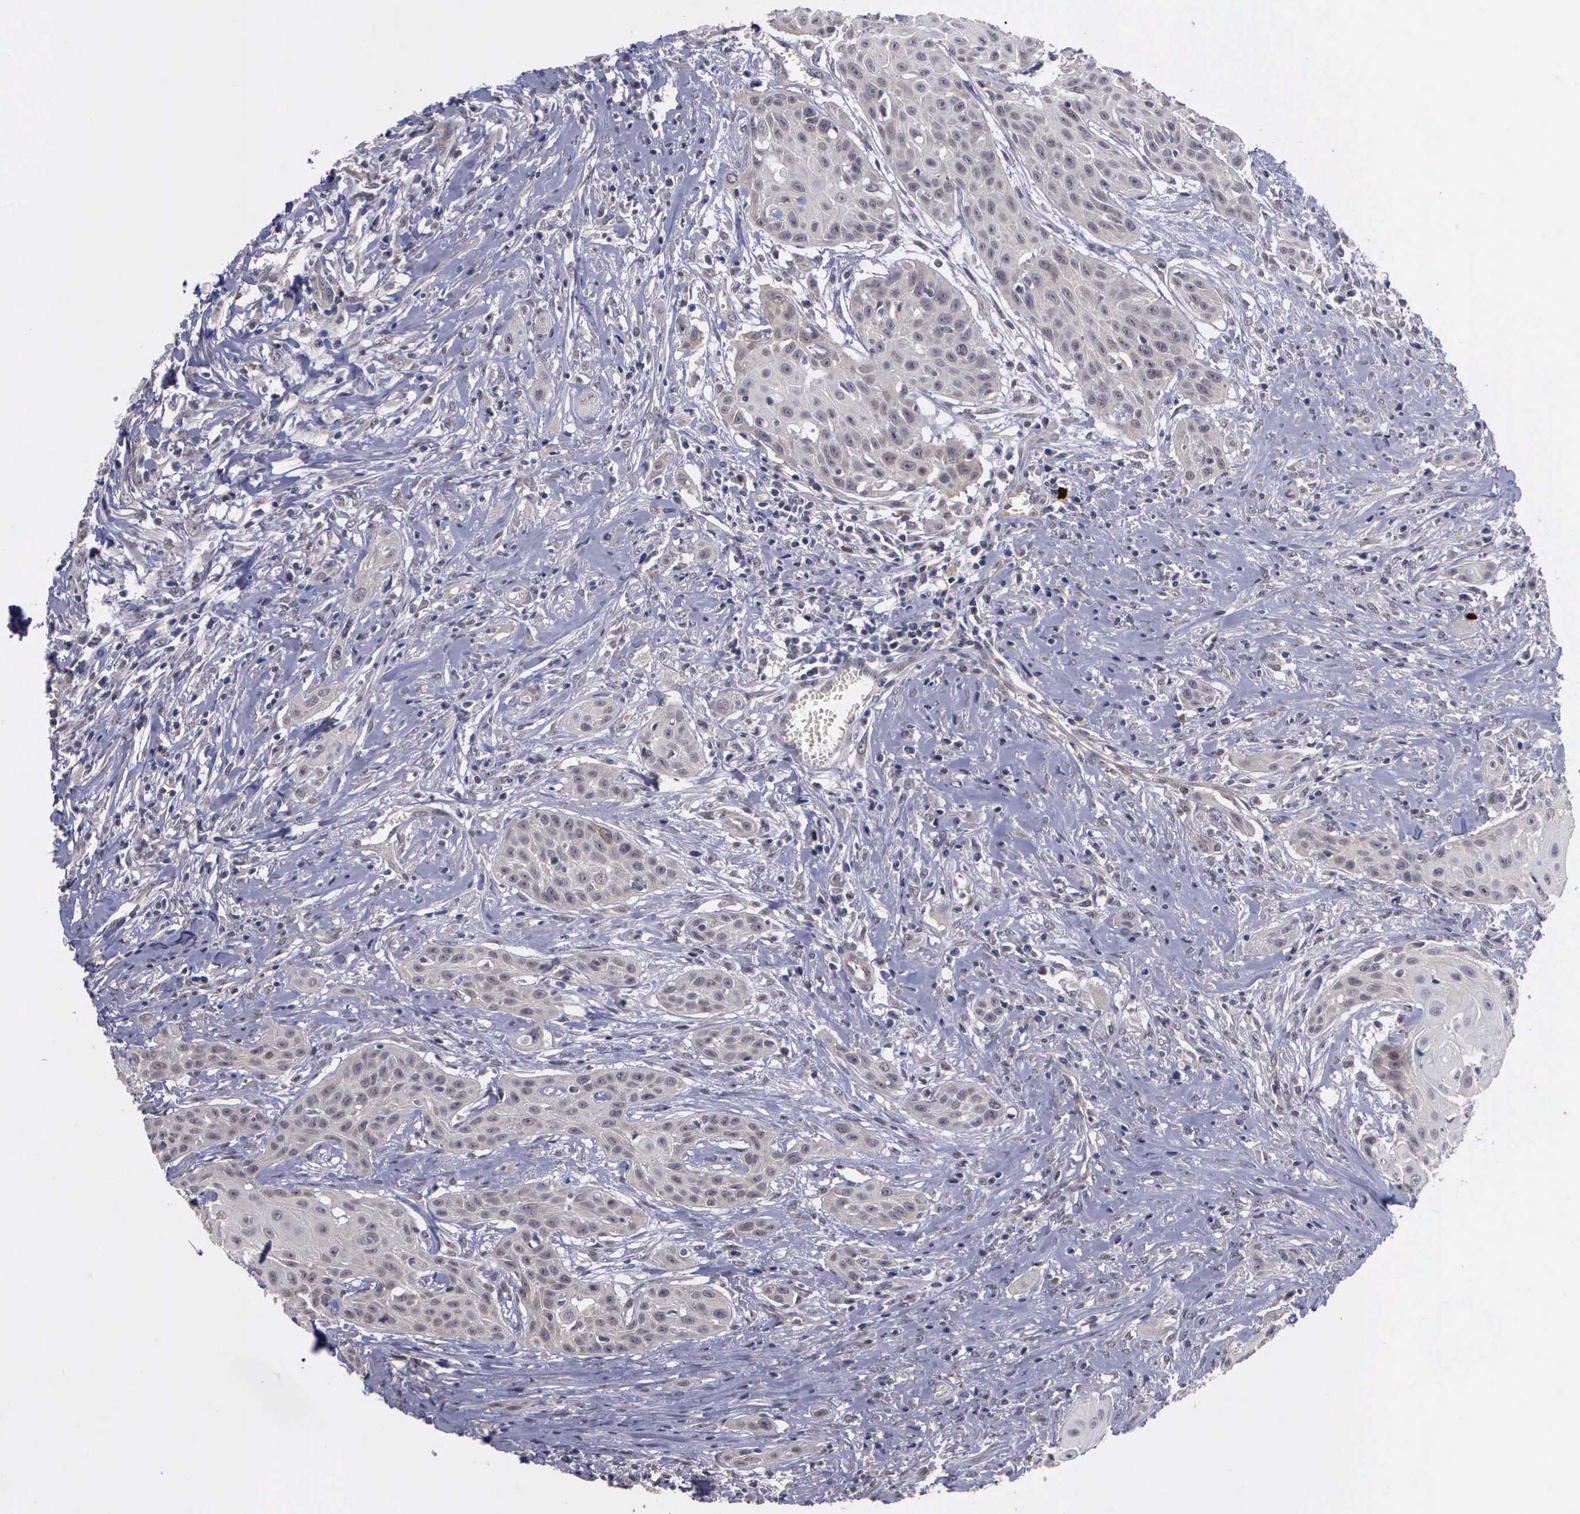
{"staining": {"intensity": "weak", "quantity": "<25%", "location": "cytoplasmic/membranous,nuclear"}, "tissue": "head and neck cancer", "cell_type": "Tumor cells", "image_type": "cancer", "snomed": [{"axis": "morphology", "description": "Squamous cell carcinoma, NOS"}, {"axis": "morphology", "description": "Squamous cell carcinoma, metastatic, NOS"}, {"axis": "topography", "description": "Lymph node"}, {"axis": "topography", "description": "Salivary gland"}, {"axis": "topography", "description": "Head-Neck"}], "caption": "Human head and neck cancer stained for a protein using IHC displays no positivity in tumor cells.", "gene": "MAP3K9", "patient": {"sex": "female", "age": 74}}